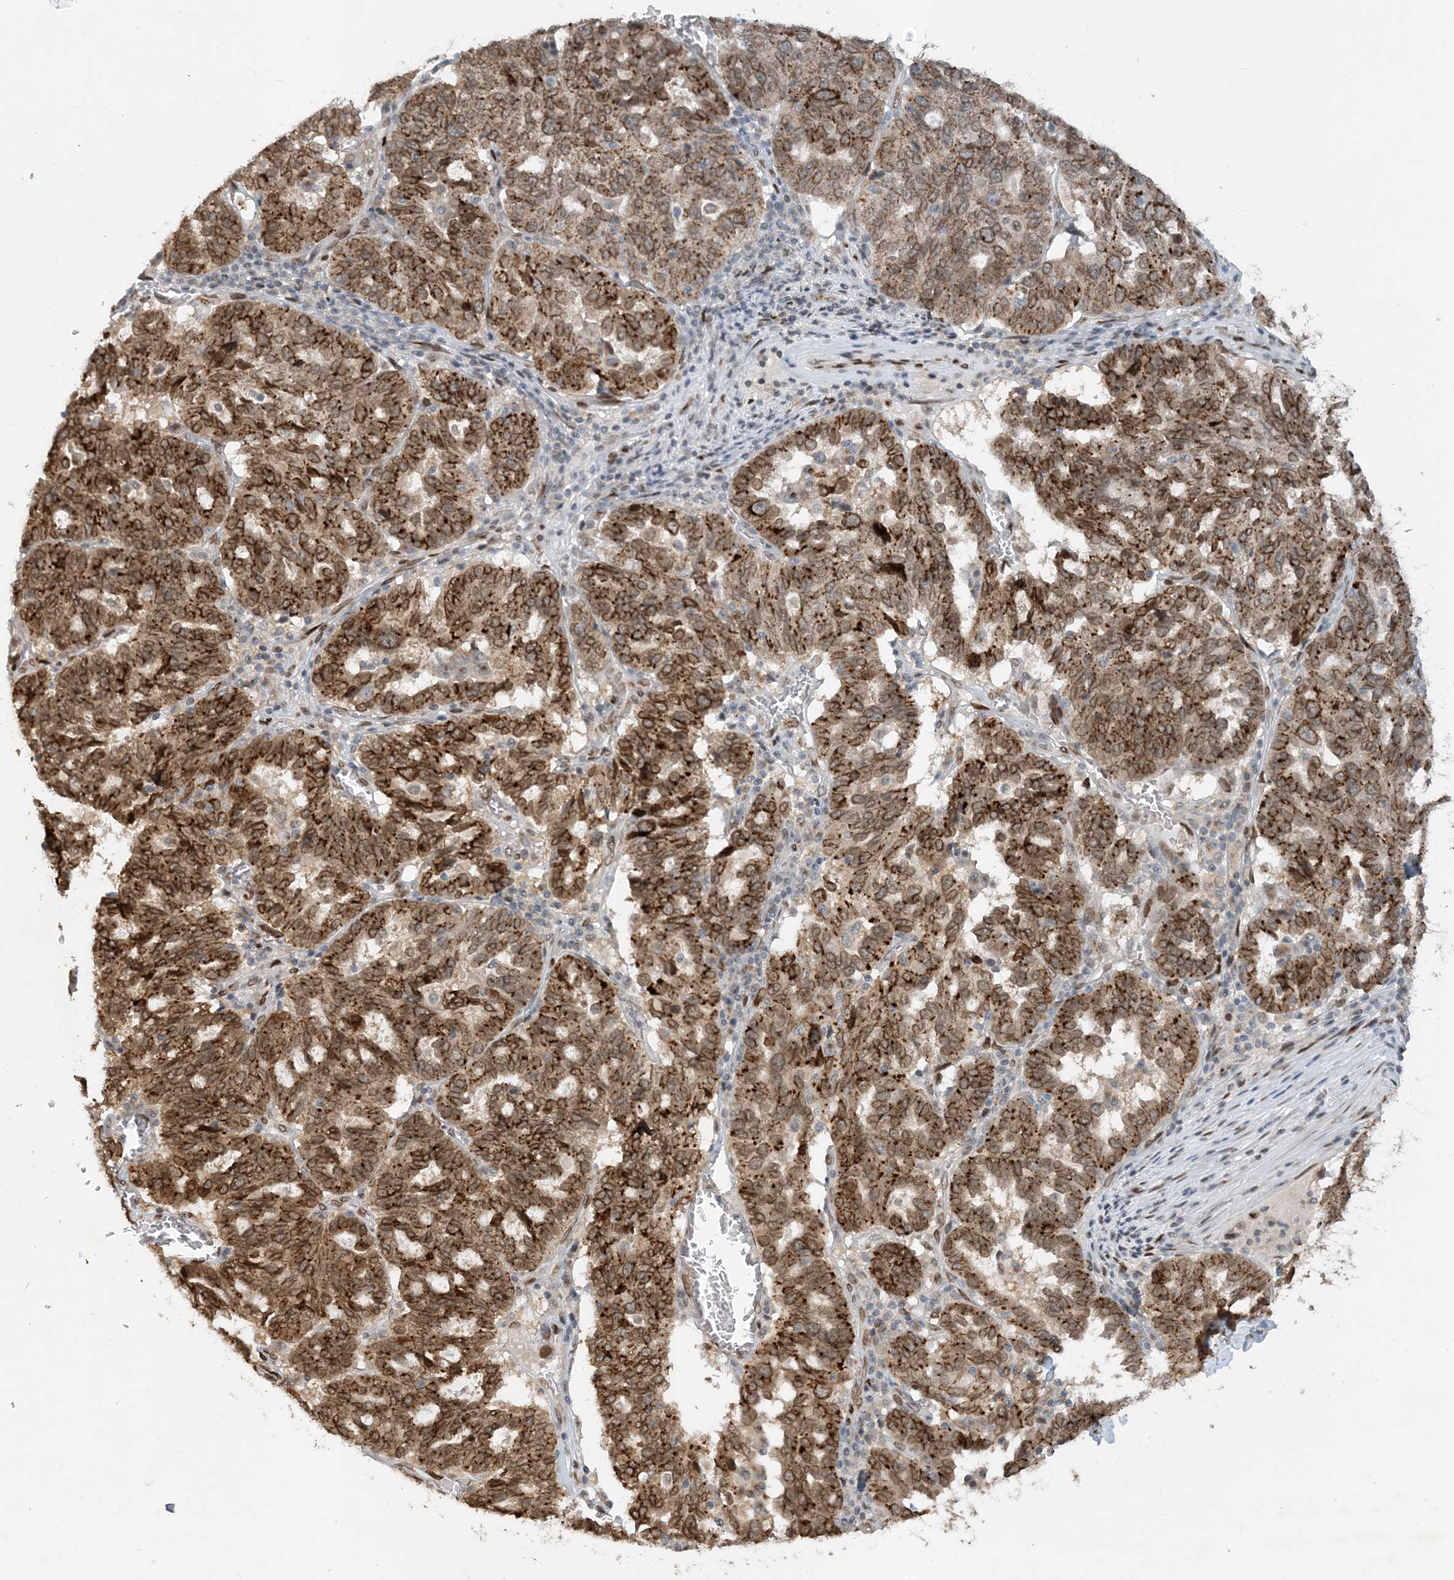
{"staining": {"intensity": "moderate", "quantity": ">75%", "location": "nuclear"}, "tissue": "ovarian cancer", "cell_type": "Tumor cells", "image_type": "cancer", "snomed": [{"axis": "morphology", "description": "Cystadenocarcinoma, serous, NOS"}, {"axis": "topography", "description": "Ovary"}], "caption": "A brown stain labels moderate nuclear staining of a protein in human ovarian cancer tumor cells. (DAB (3,3'-diaminobenzidine) = brown stain, brightfield microscopy at high magnification).", "gene": "SLC35A2", "patient": {"sex": "female", "age": 59}}